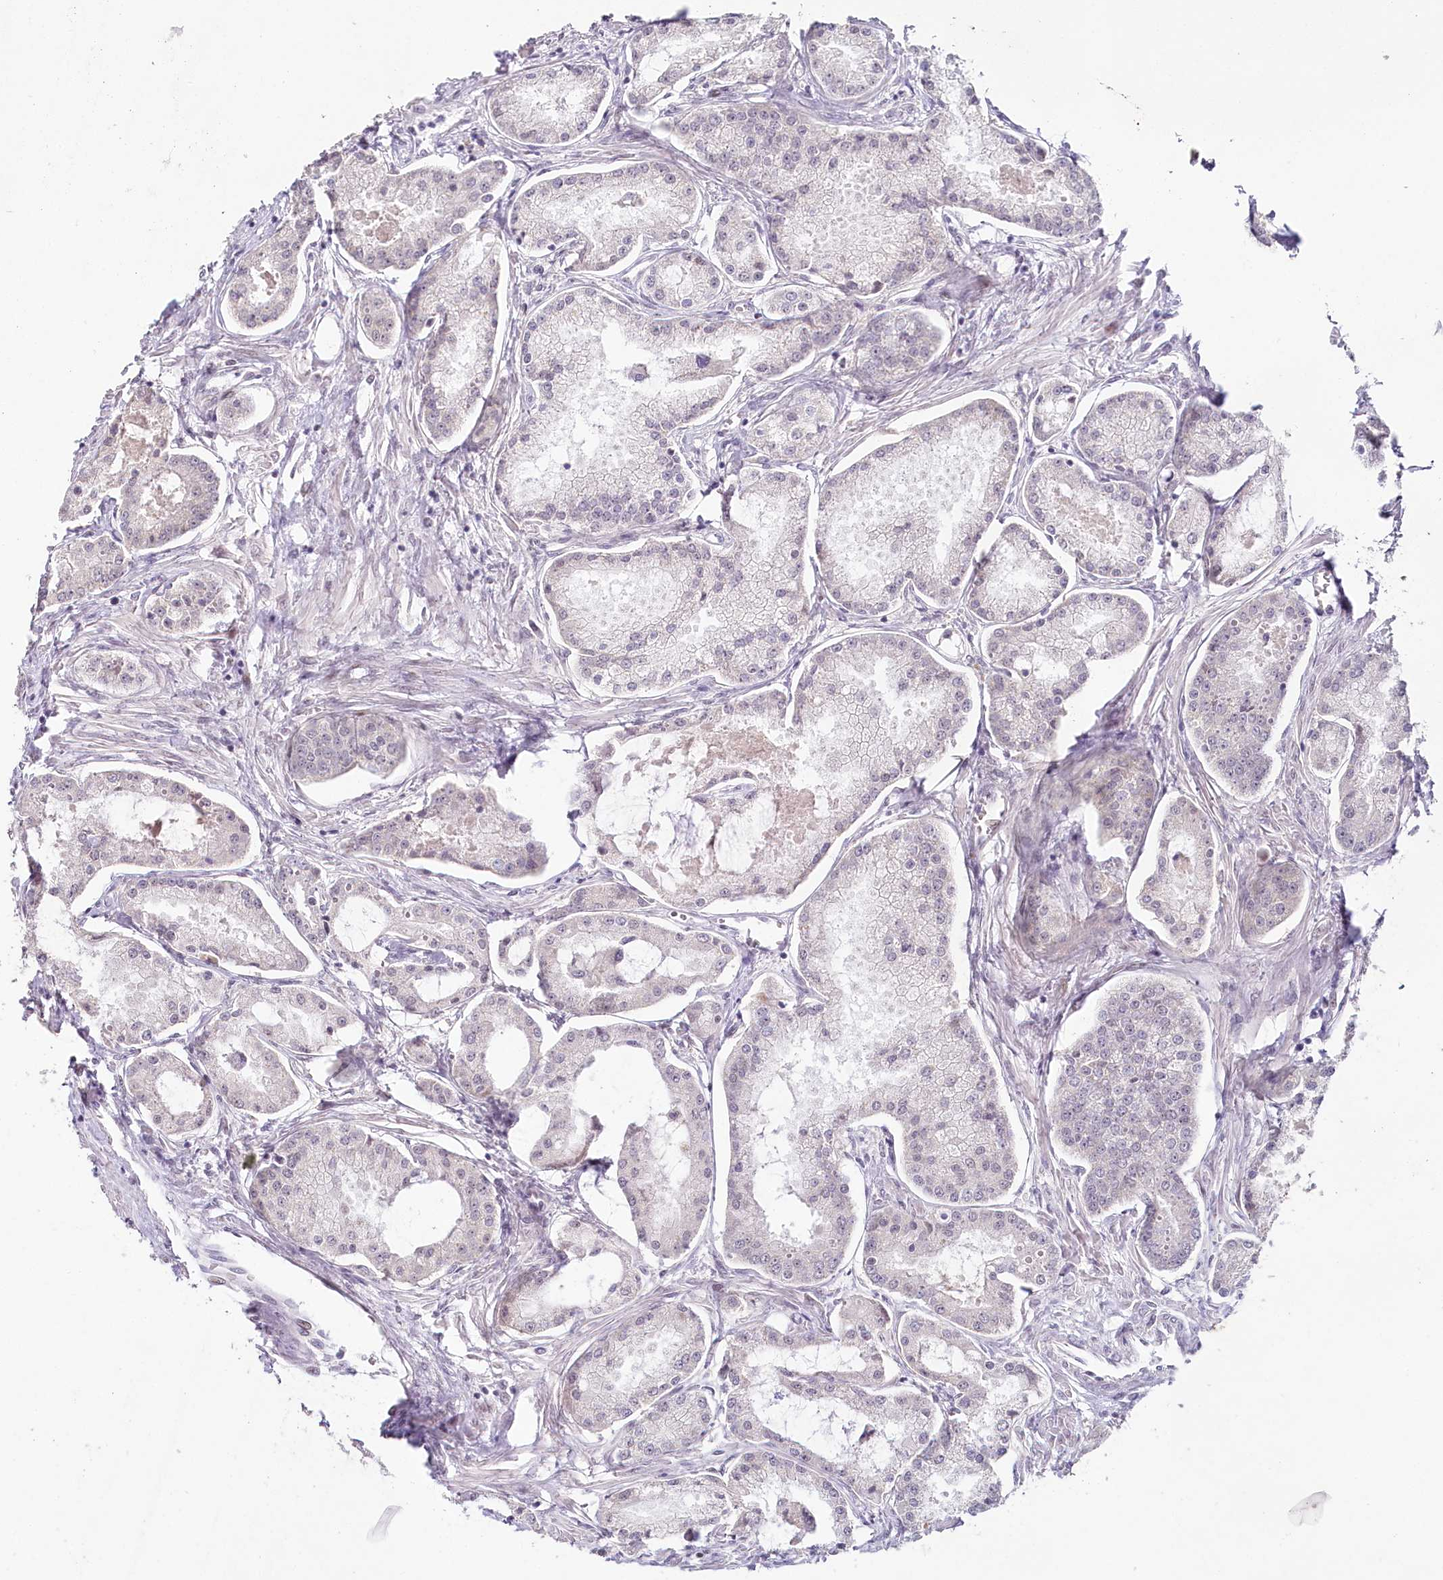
{"staining": {"intensity": "negative", "quantity": "none", "location": "none"}, "tissue": "prostate cancer", "cell_type": "Tumor cells", "image_type": "cancer", "snomed": [{"axis": "morphology", "description": "Adenocarcinoma, Low grade"}, {"axis": "topography", "description": "Prostate"}], "caption": "A high-resolution image shows immunohistochemistry staining of low-grade adenocarcinoma (prostate), which demonstrates no significant positivity in tumor cells.", "gene": "HPD", "patient": {"sex": "male", "age": 68}}